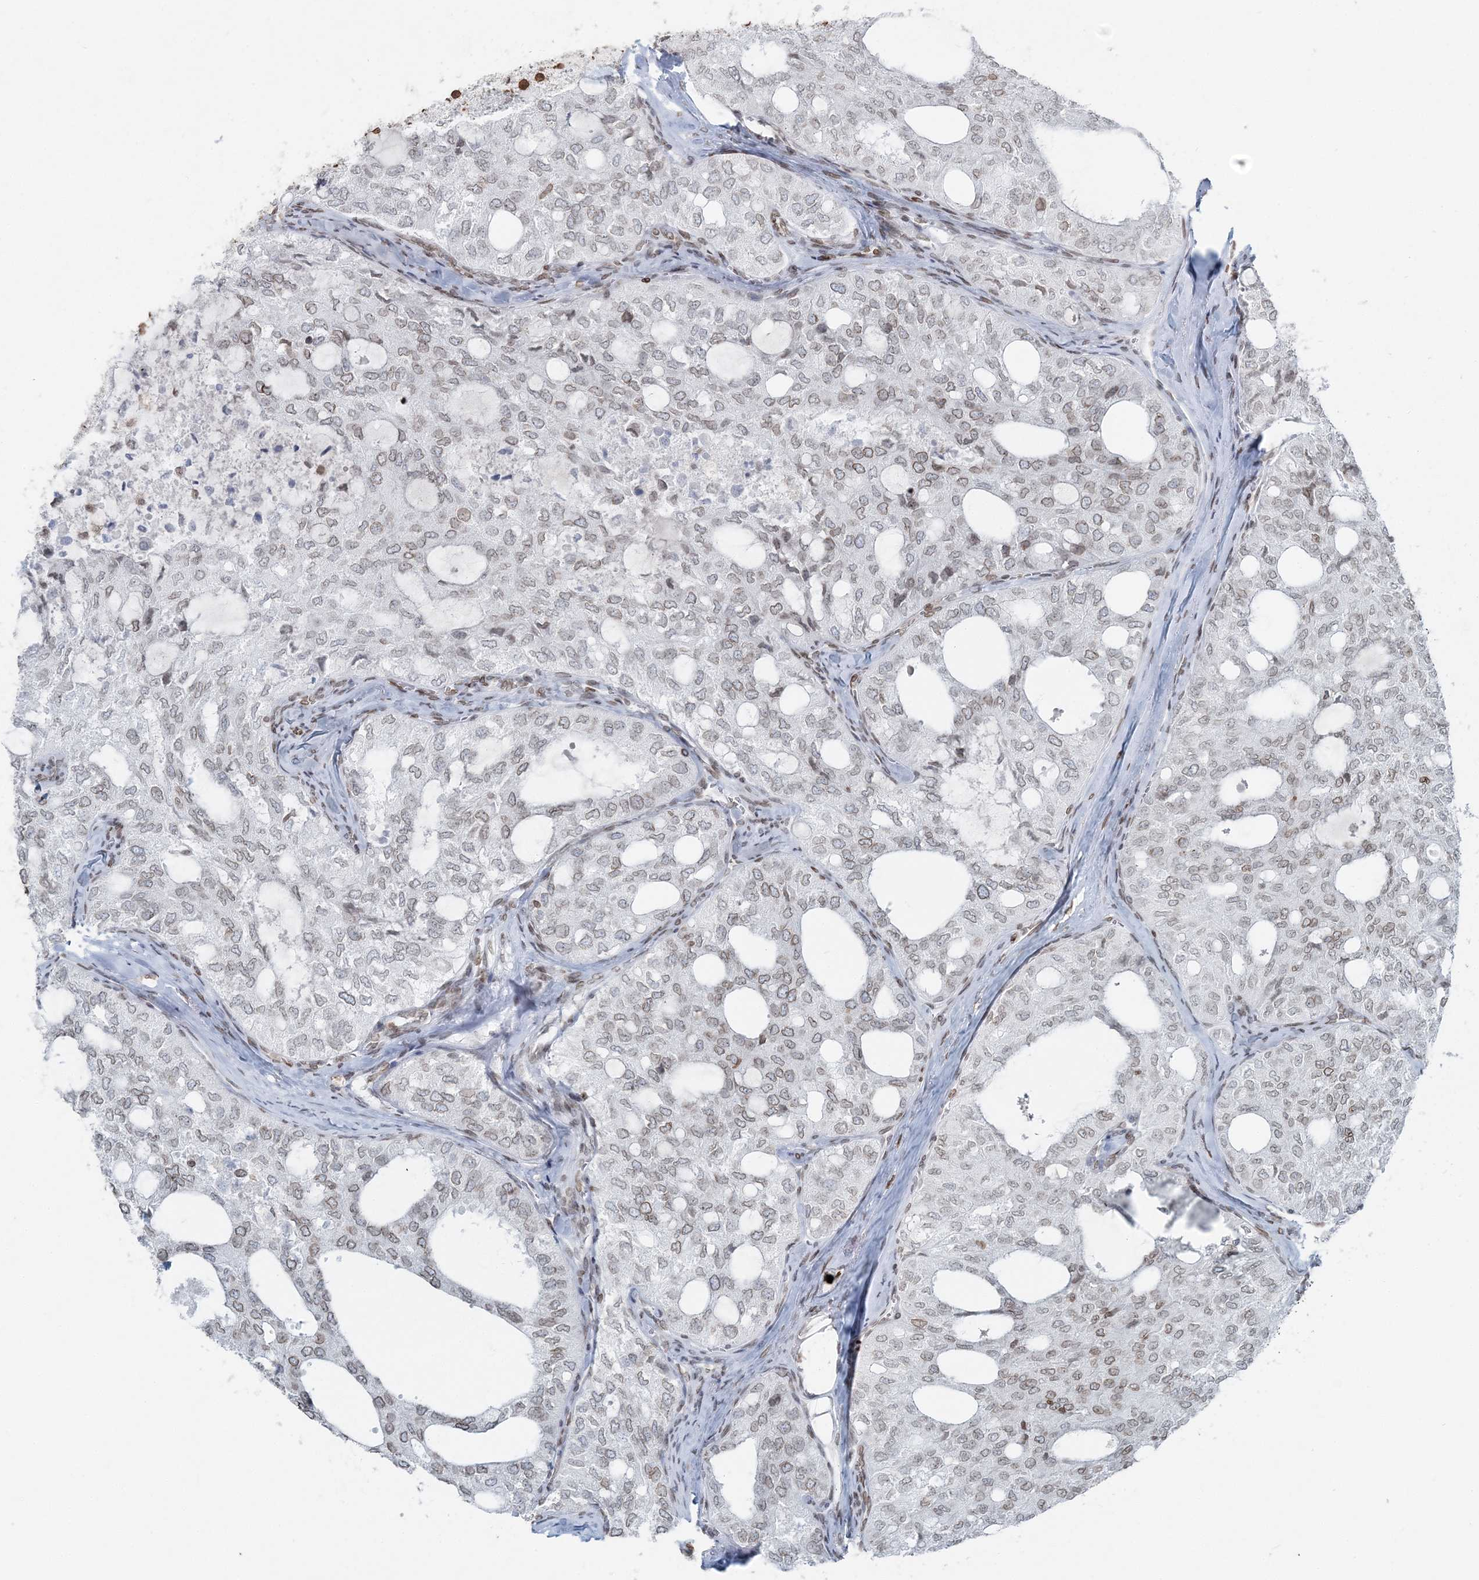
{"staining": {"intensity": "weak", "quantity": "25%-75%", "location": "cytoplasmic/membranous,nuclear"}, "tissue": "thyroid cancer", "cell_type": "Tumor cells", "image_type": "cancer", "snomed": [{"axis": "morphology", "description": "Follicular adenoma carcinoma, NOS"}, {"axis": "topography", "description": "Thyroid gland"}], "caption": "Follicular adenoma carcinoma (thyroid) stained for a protein reveals weak cytoplasmic/membranous and nuclear positivity in tumor cells.", "gene": "GJD4", "patient": {"sex": "male", "age": 75}}